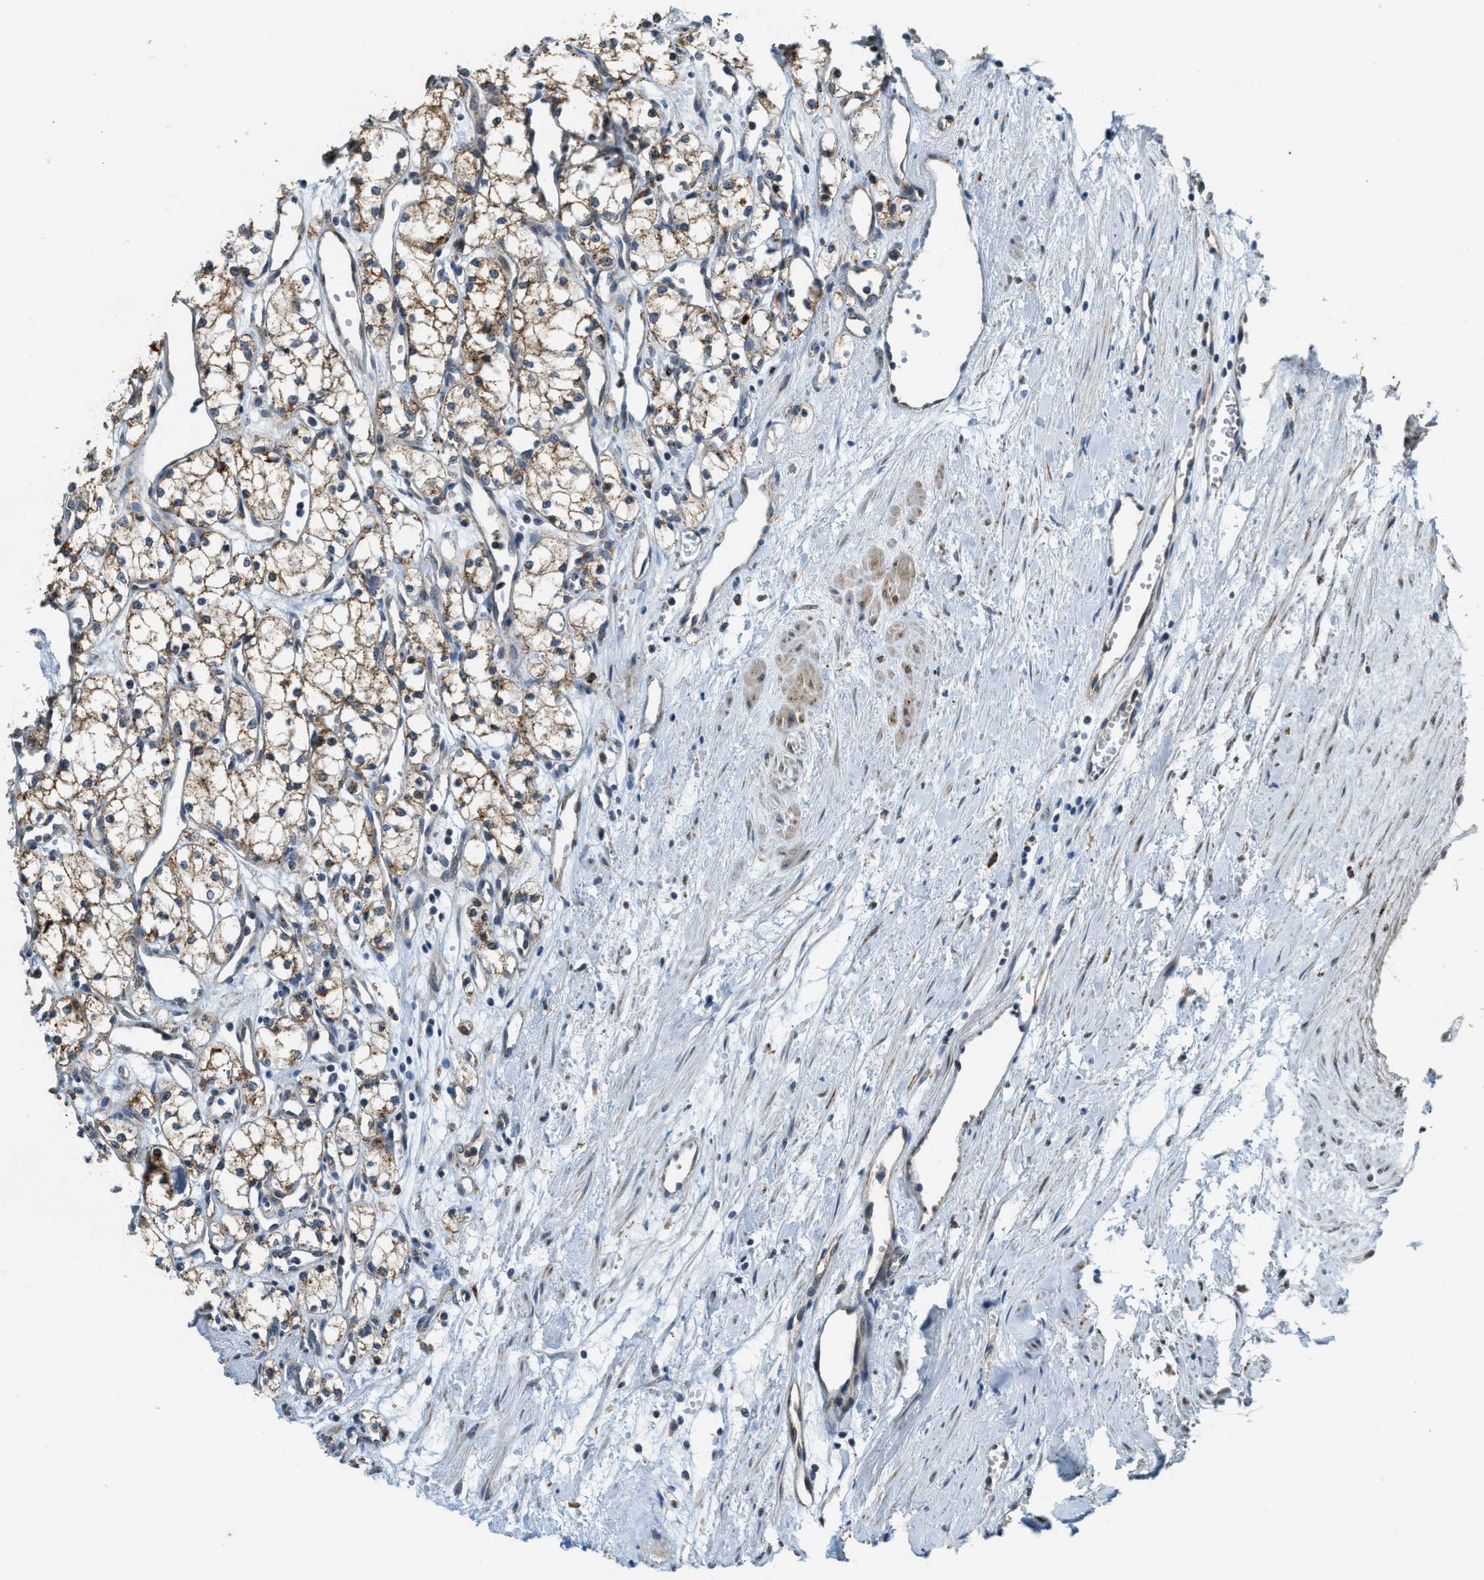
{"staining": {"intensity": "moderate", "quantity": ">75%", "location": "cytoplasmic/membranous"}, "tissue": "renal cancer", "cell_type": "Tumor cells", "image_type": "cancer", "snomed": [{"axis": "morphology", "description": "Adenocarcinoma, NOS"}, {"axis": "topography", "description": "Kidney"}], "caption": "Human renal cancer (adenocarcinoma) stained with a brown dye shows moderate cytoplasmic/membranous positive expression in about >75% of tumor cells.", "gene": "STARD3NL", "patient": {"sex": "male", "age": 59}}